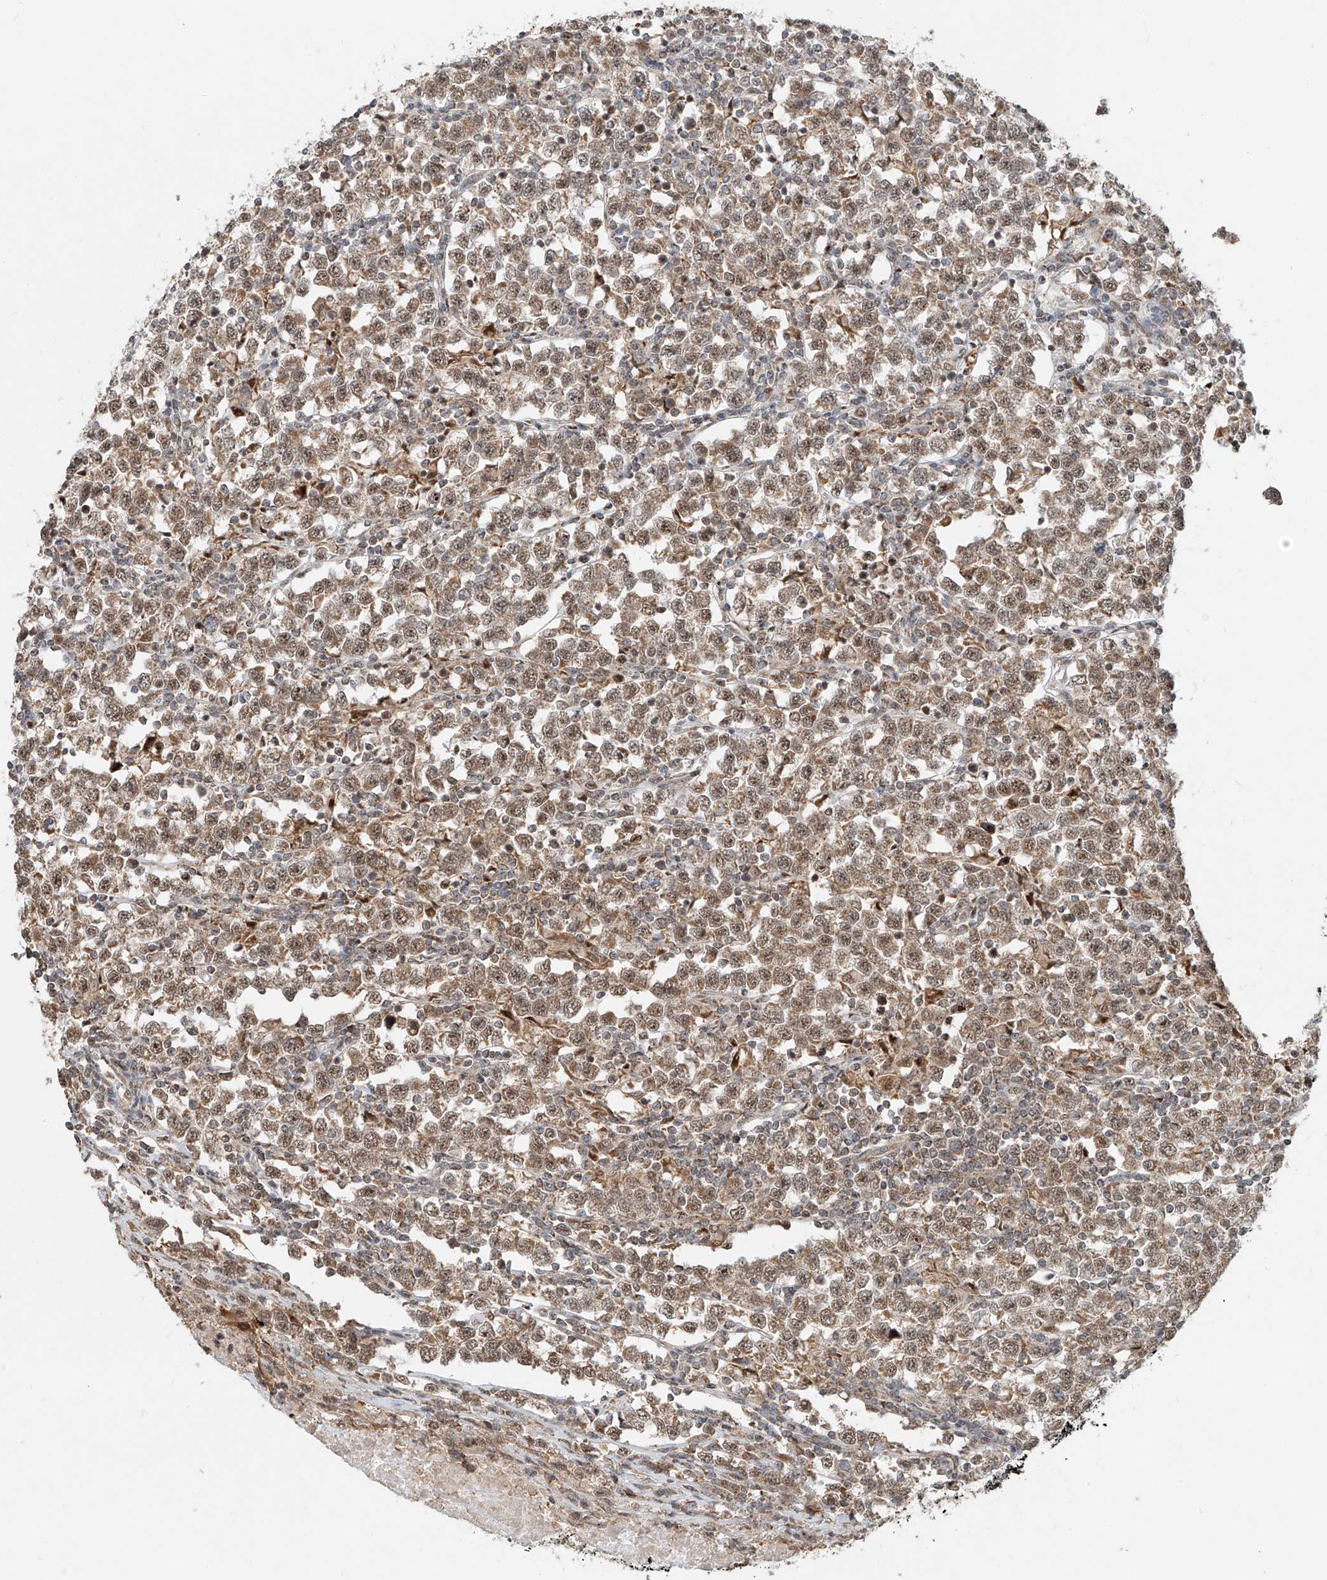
{"staining": {"intensity": "weak", "quantity": ">75%", "location": "cytoplasmic/membranous,nuclear"}, "tissue": "testis cancer", "cell_type": "Tumor cells", "image_type": "cancer", "snomed": [{"axis": "morphology", "description": "Normal tissue, NOS"}, {"axis": "morphology", "description": "Seminoma, NOS"}, {"axis": "topography", "description": "Testis"}], "caption": "Protein staining of testis cancer (seminoma) tissue exhibits weak cytoplasmic/membranous and nuclear expression in about >75% of tumor cells.", "gene": "SYTL3", "patient": {"sex": "male", "age": 43}}